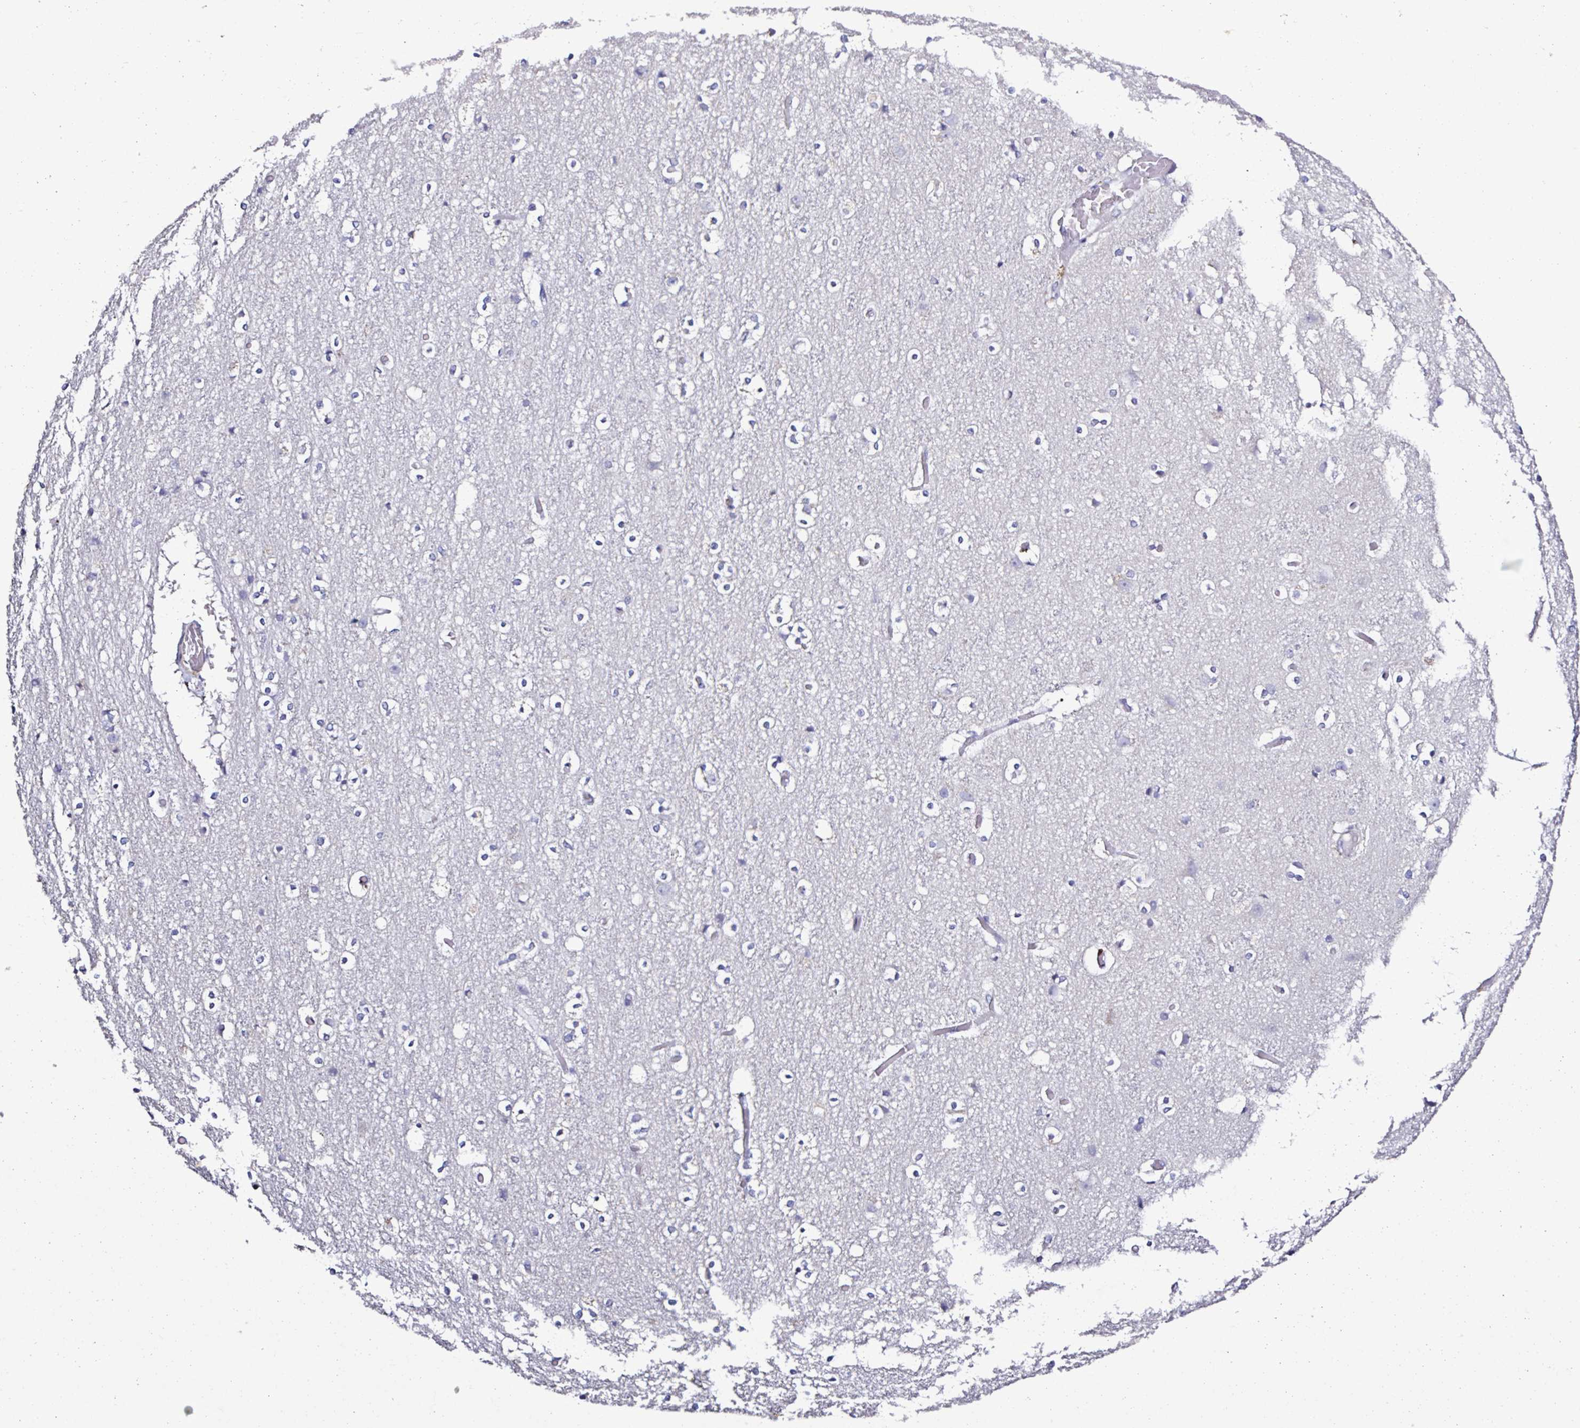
{"staining": {"intensity": "negative", "quantity": "none", "location": "none"}, "tissue": "cerebral cortex", "cell_type": "Endothelial cells", "image_type": "normal", "snomed": [{"axis": "morphology", "description": "Normal tissue, NOS"}, {"axis": "topography", "description": "Cerebral cortex"}], "caption": "Image shows no significant protein staining in endothelial cells of unremarkable cerebral cortex. (DAB (3,3'-diaminobenzidine) immunohistochemistry, high magnification).", "gene": "PLA2G4E", "patient": {"sex": "female", "age": 52}}